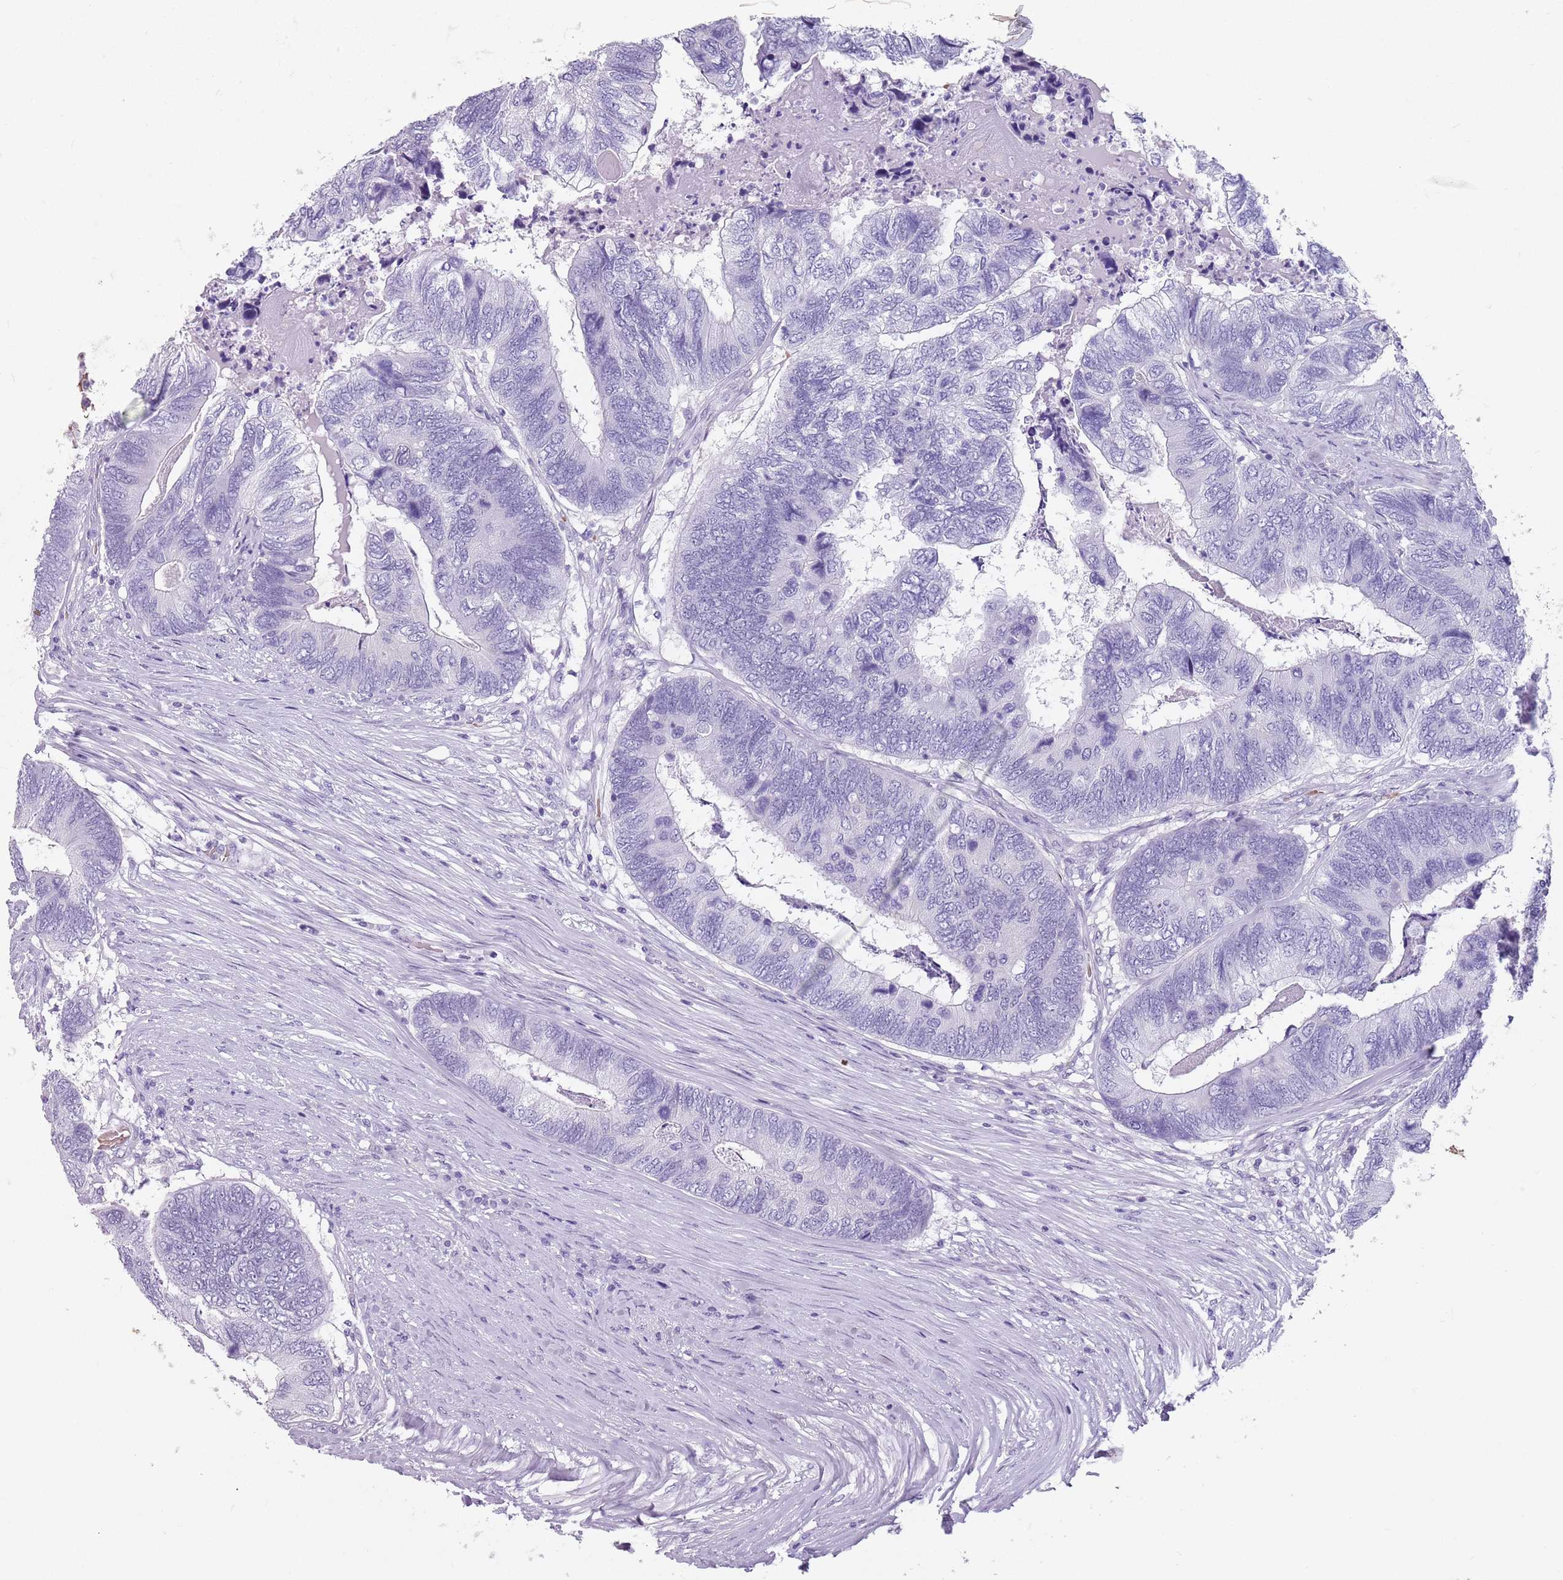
{"staining": {"intensity": "negative", "quantity": "none", "location": "none"}, "tissue": "colorectal cancer", "cell_type": "Tumor cells", "image_type": "cancer", "snomed": [{"axis": "morphology", "description": "Adenocarcinoma, NOS"}, {"axis": "topography", "description": "Colon"}], "caption": "Tumor cells are negative for brown protein staining in adenocarcinoma (colorectal).", "gene": "SPESP1", "patient": {"sex": "female", "age": 67}}